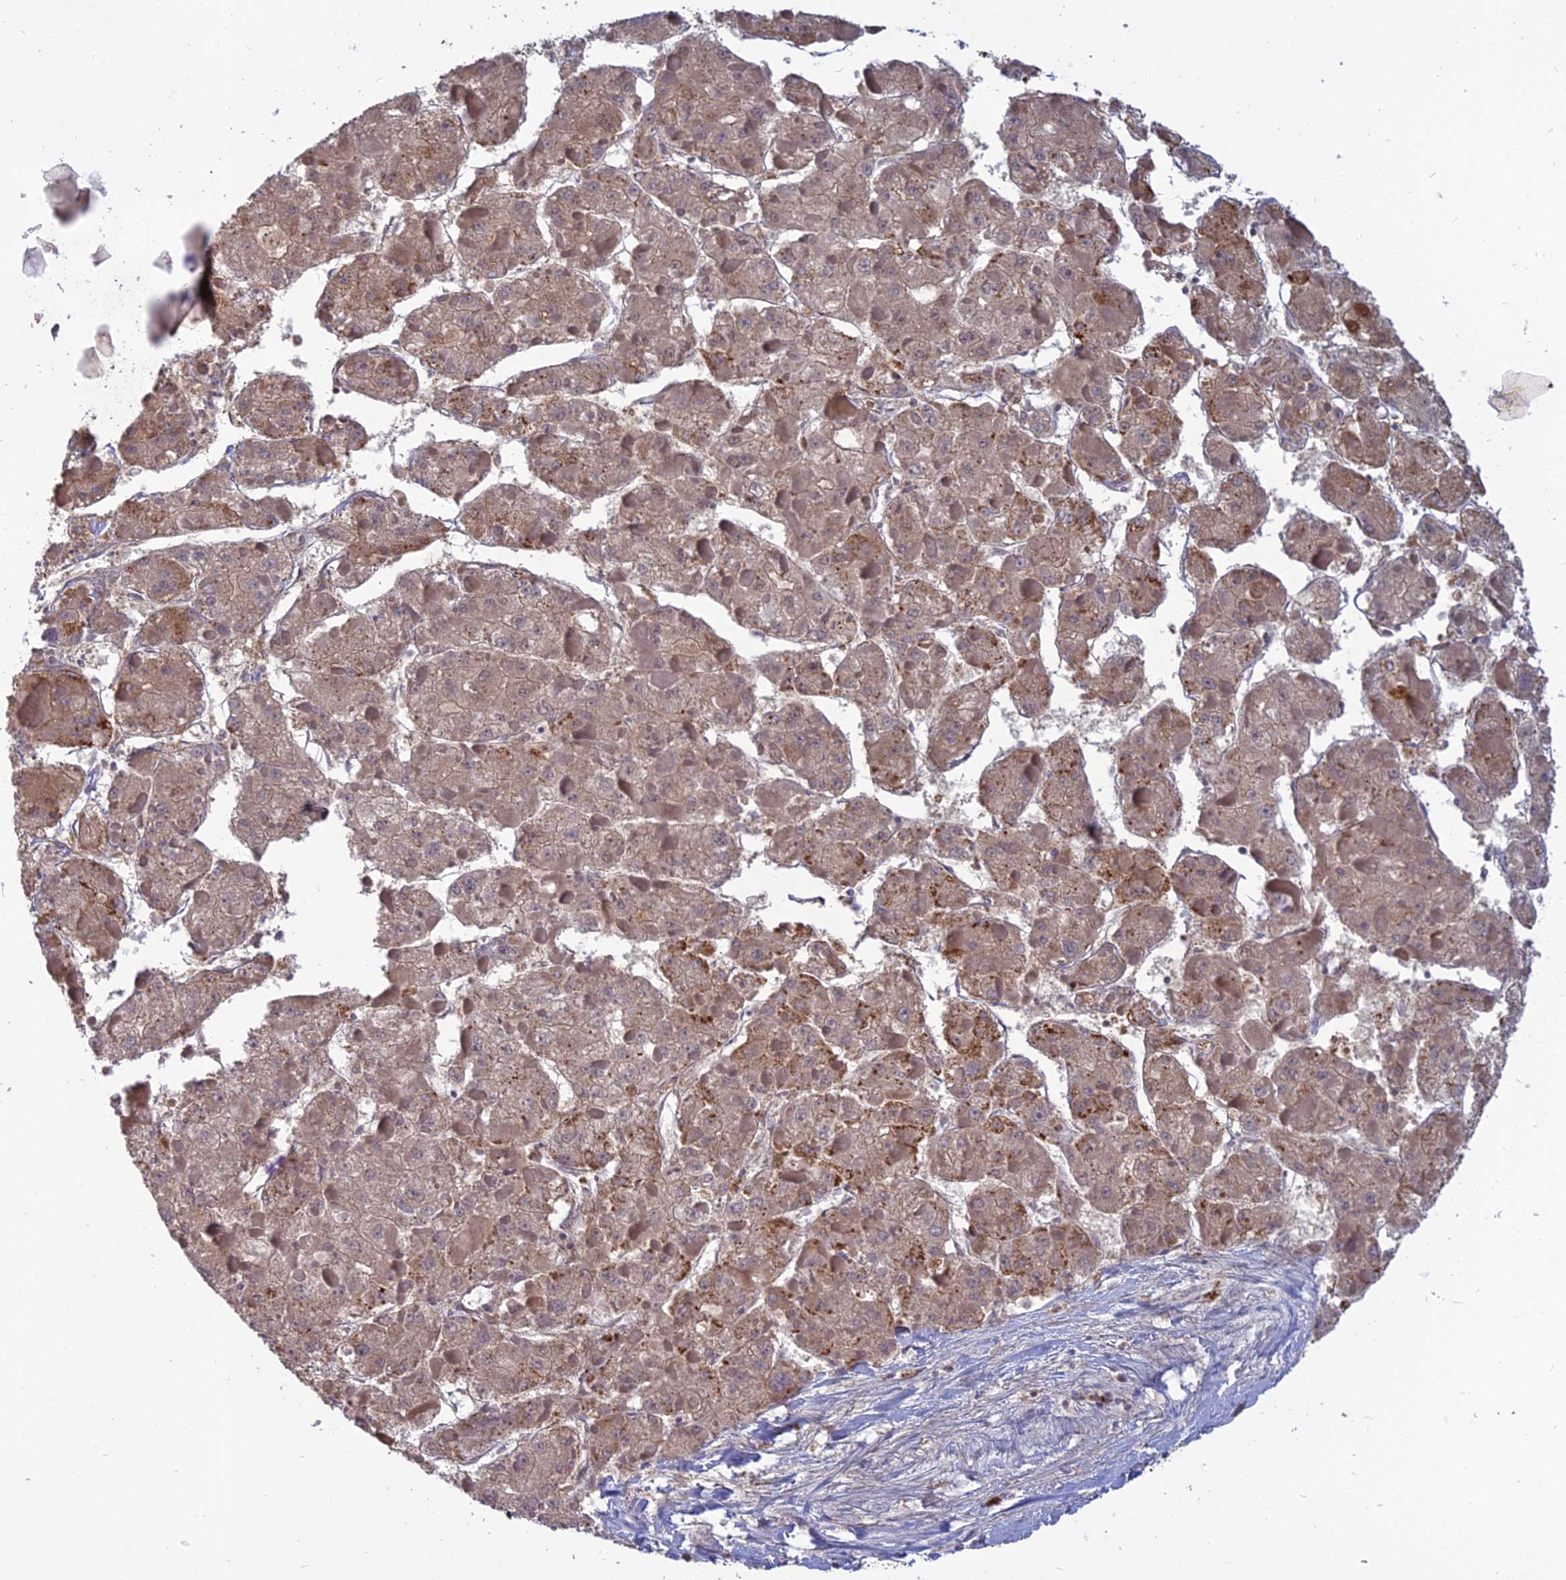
{"staining": {"intensity": "weak", "quantity": ">75%", "location": "cytoplasmic/membranous"}, "tissue": "liver cancer", "cell_type": "Tumor cells", "image_type": "cancer", "snomed": [{"axis": "morphology", "description": "Carcinoma, Hepatocellular, NOS"}, {"axis": "topography", "description": "Liver"}], "caption": "This photomicrograph displays IHC staining of liver hepatocellular carcinoma, with low weak cytoplasmic/membranous staining in approximately >75% of tumor cells.", "gene": "TMEM208", "patient": {"sex": "female", "age": 73}}